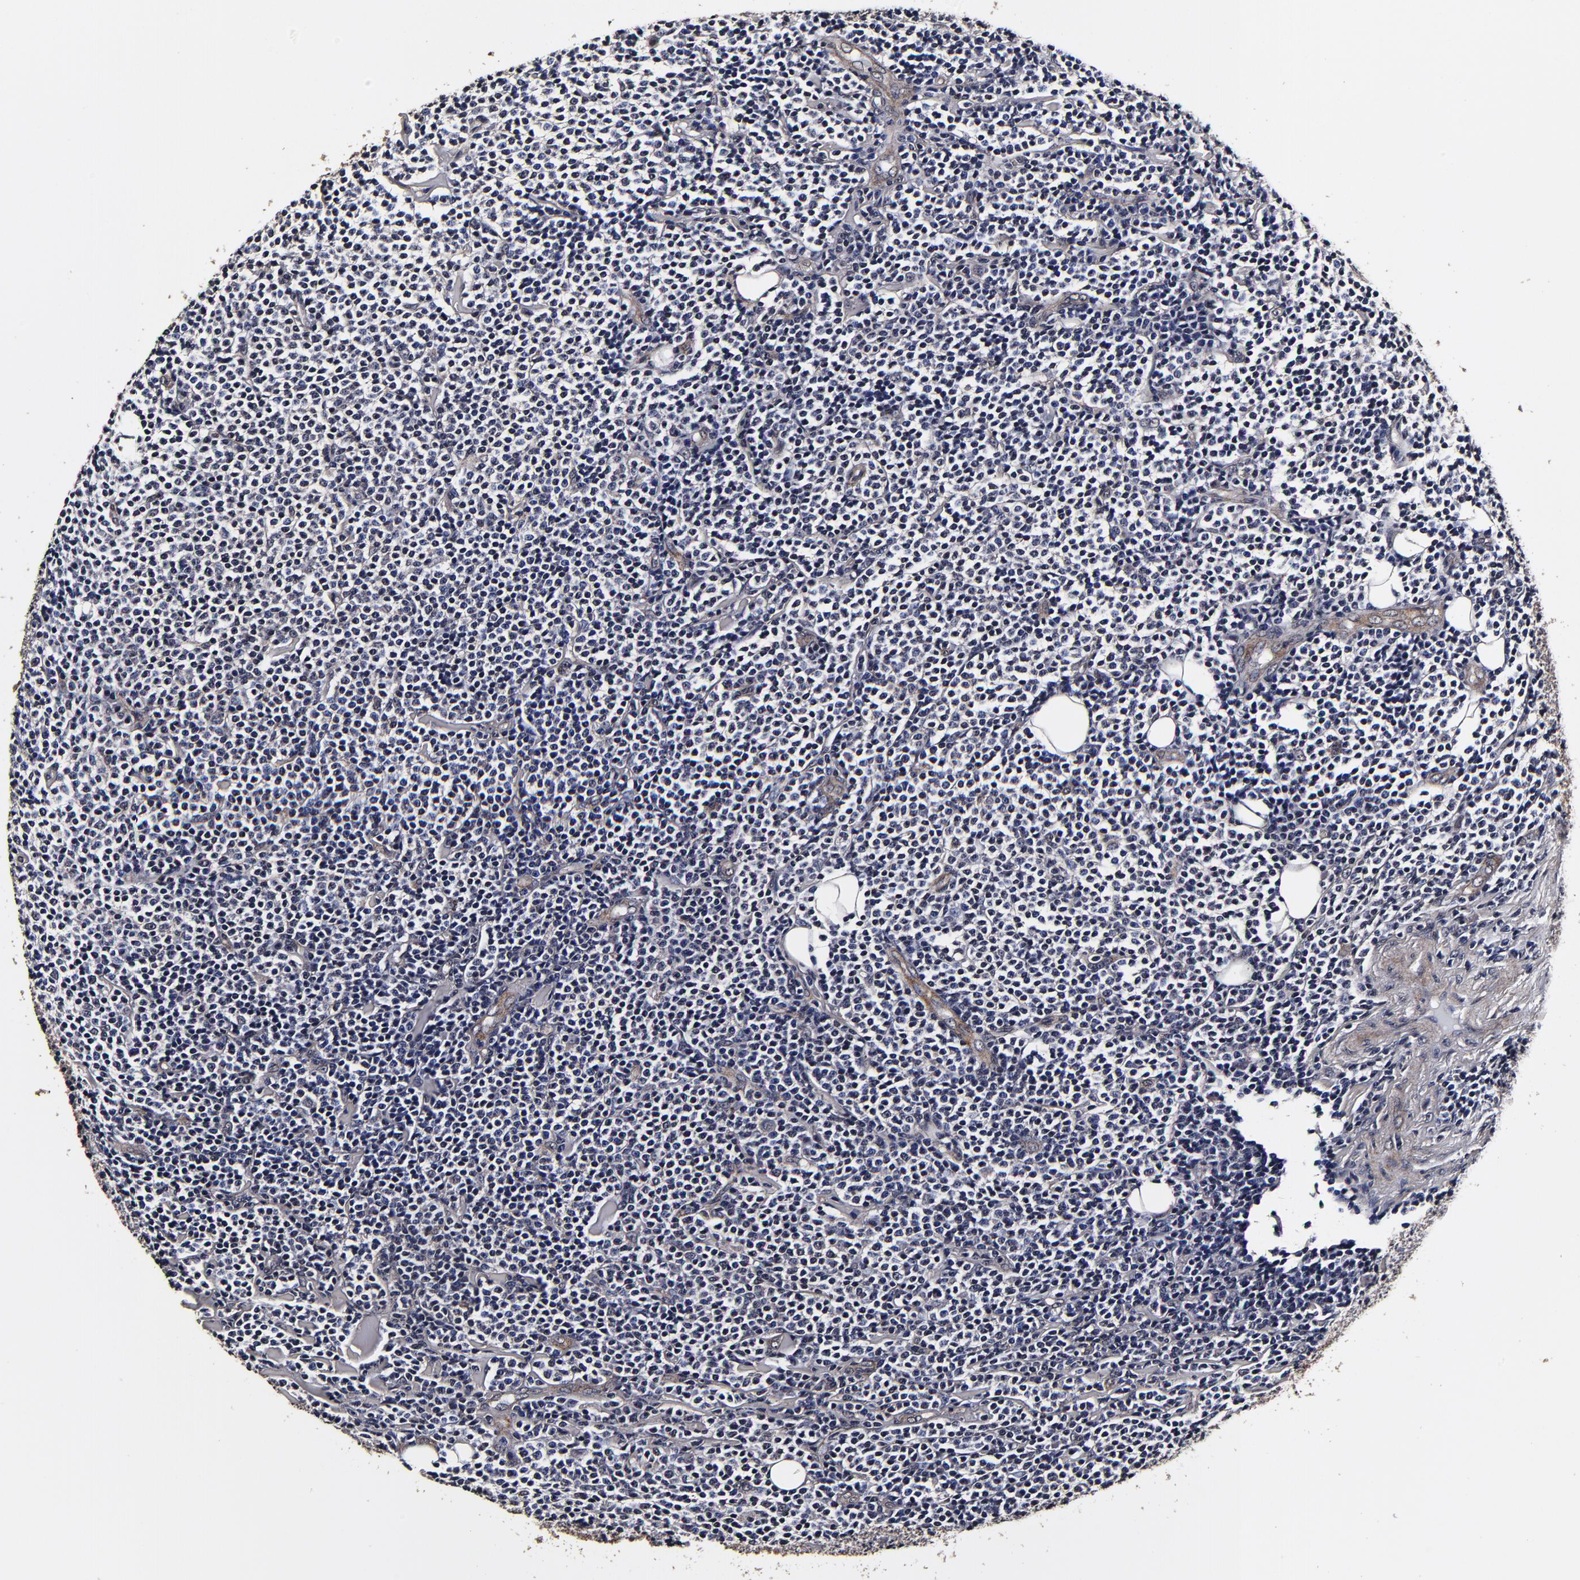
{"staining": {"intensity": "negative", "quantity": "none", "location": "none"}, "tissue": "lymphoma", "cell_type": "Tumor cells", "image_type": "cancer", "snomed": [{"axis": "morphology", "description": "Malignant lymphoma, non-Hodgkin's type, Low grade"}, {"axis": "topography", "description": "Soft tissue"}], "caption": "Protein analysis of malignant lymphoma, non-Hodgkin's type (low-grade) exhibits no significant positivity in tumor cells.", "gene": "MMP15", "patient": {"sex": "male", "age": 92}}